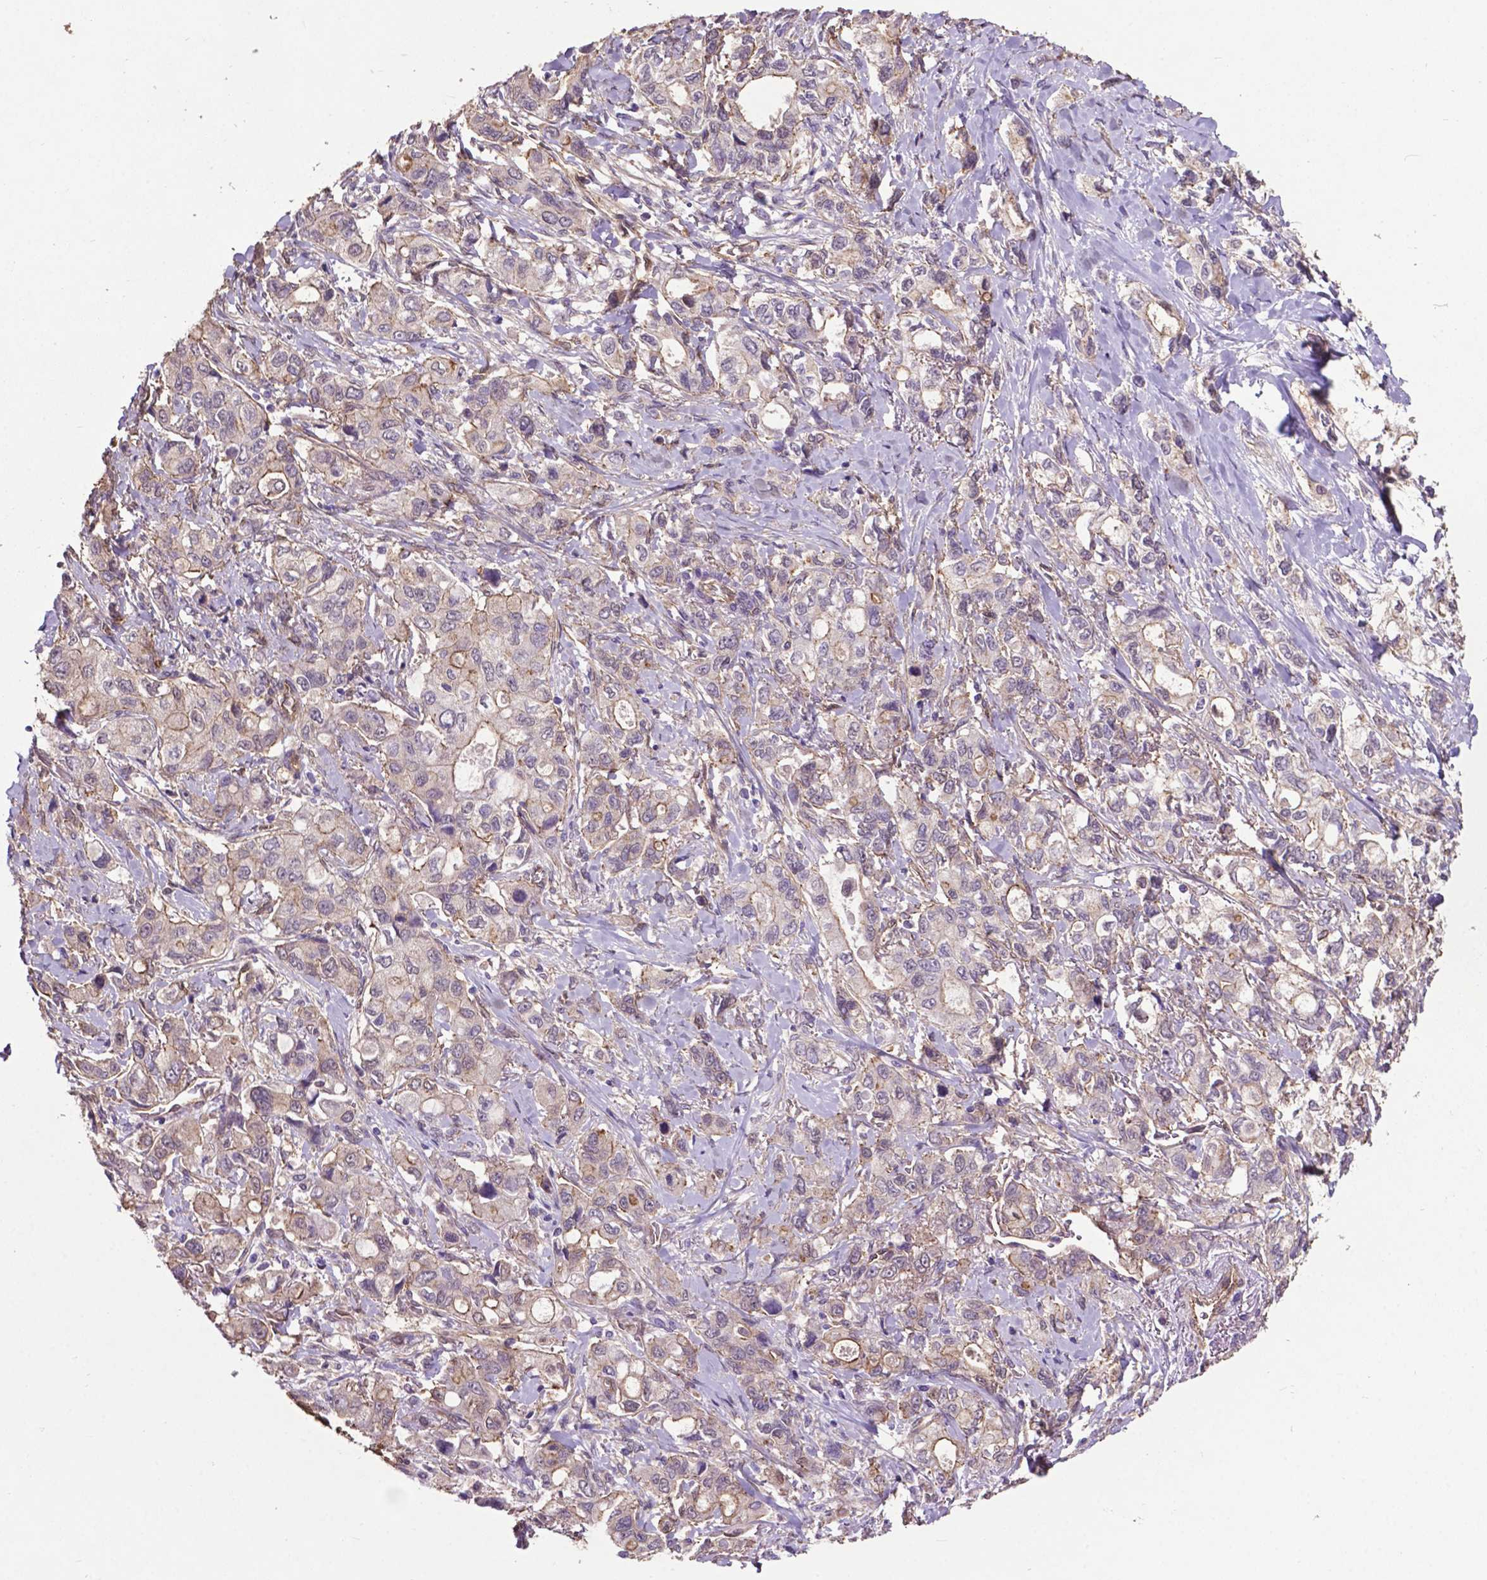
{"staining": {"intensity": "weak", "quantity": "25%-75%", "location": "cytoplasmic/membranous"}, "tissue": "stomach cancer", "cell_type": "Tumor cells", "image_type": "cancer", "snomed": [{"axis": "morphology", "description": "Adenocarcinoma, NOS"}, {"axis": "topography", "description": "Stomach"}], "caption": "A histopathology image of human stomach cancer (adenocarcinoma) stained for a protein displays weak cytoplasmic/membranous brown staining in tumor cells.", "gene": "PDLIM1", "patient": {"sex": "male", "age": 63}}